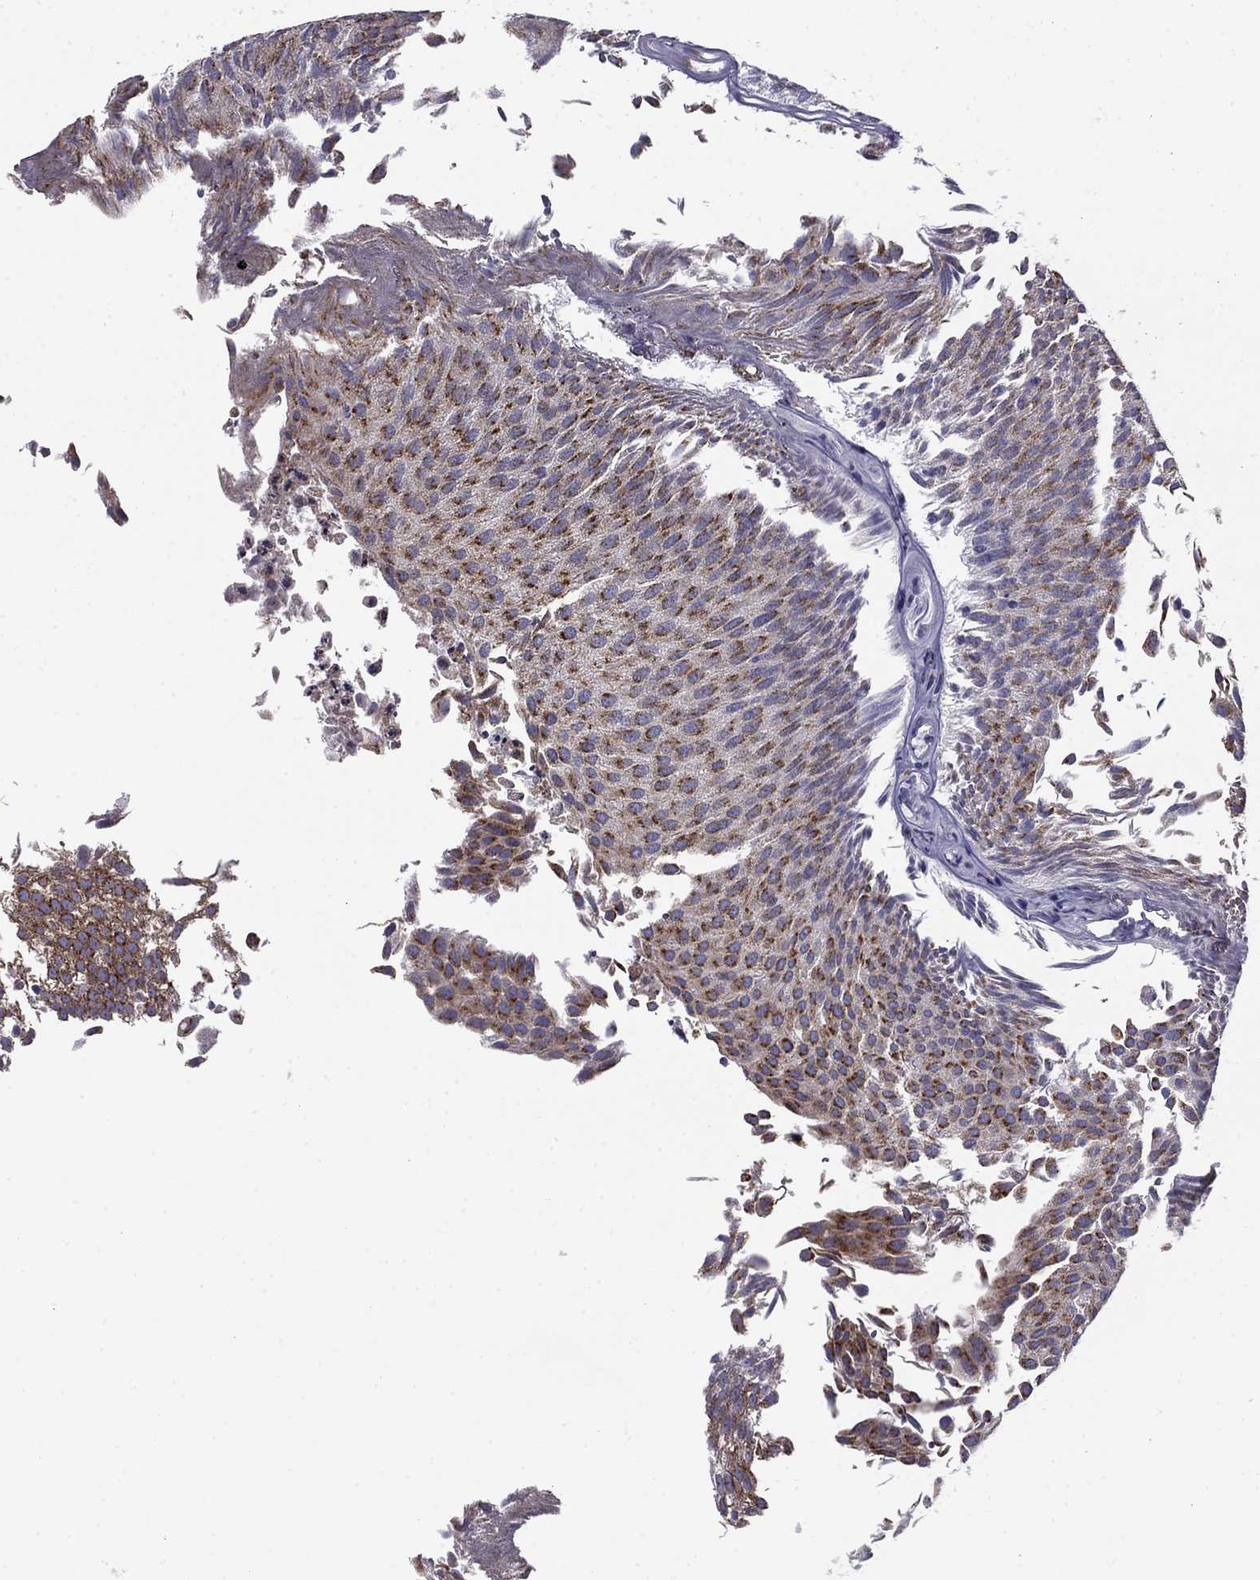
{"staining": {"intensity": "strong", "quantity": ">75%", "location": "cytoplasmic/membranous"}, "tissue": "urothelial cancer", "cell_type": "Tumor cells", "image_type": "cancer", "snomed": [{"axis": "morphology", "description": "Urothelial carcinoma, Low grade"}, {"axis": "topography", "description": "Urinary bladder"}], "caption": "A brown stain shows strong cytoplasmic/membranous staining of a protein in human urothelial cancer tumor cells.", "gene": "TMED3", "patient": {"sex": "male", "age": 52}}